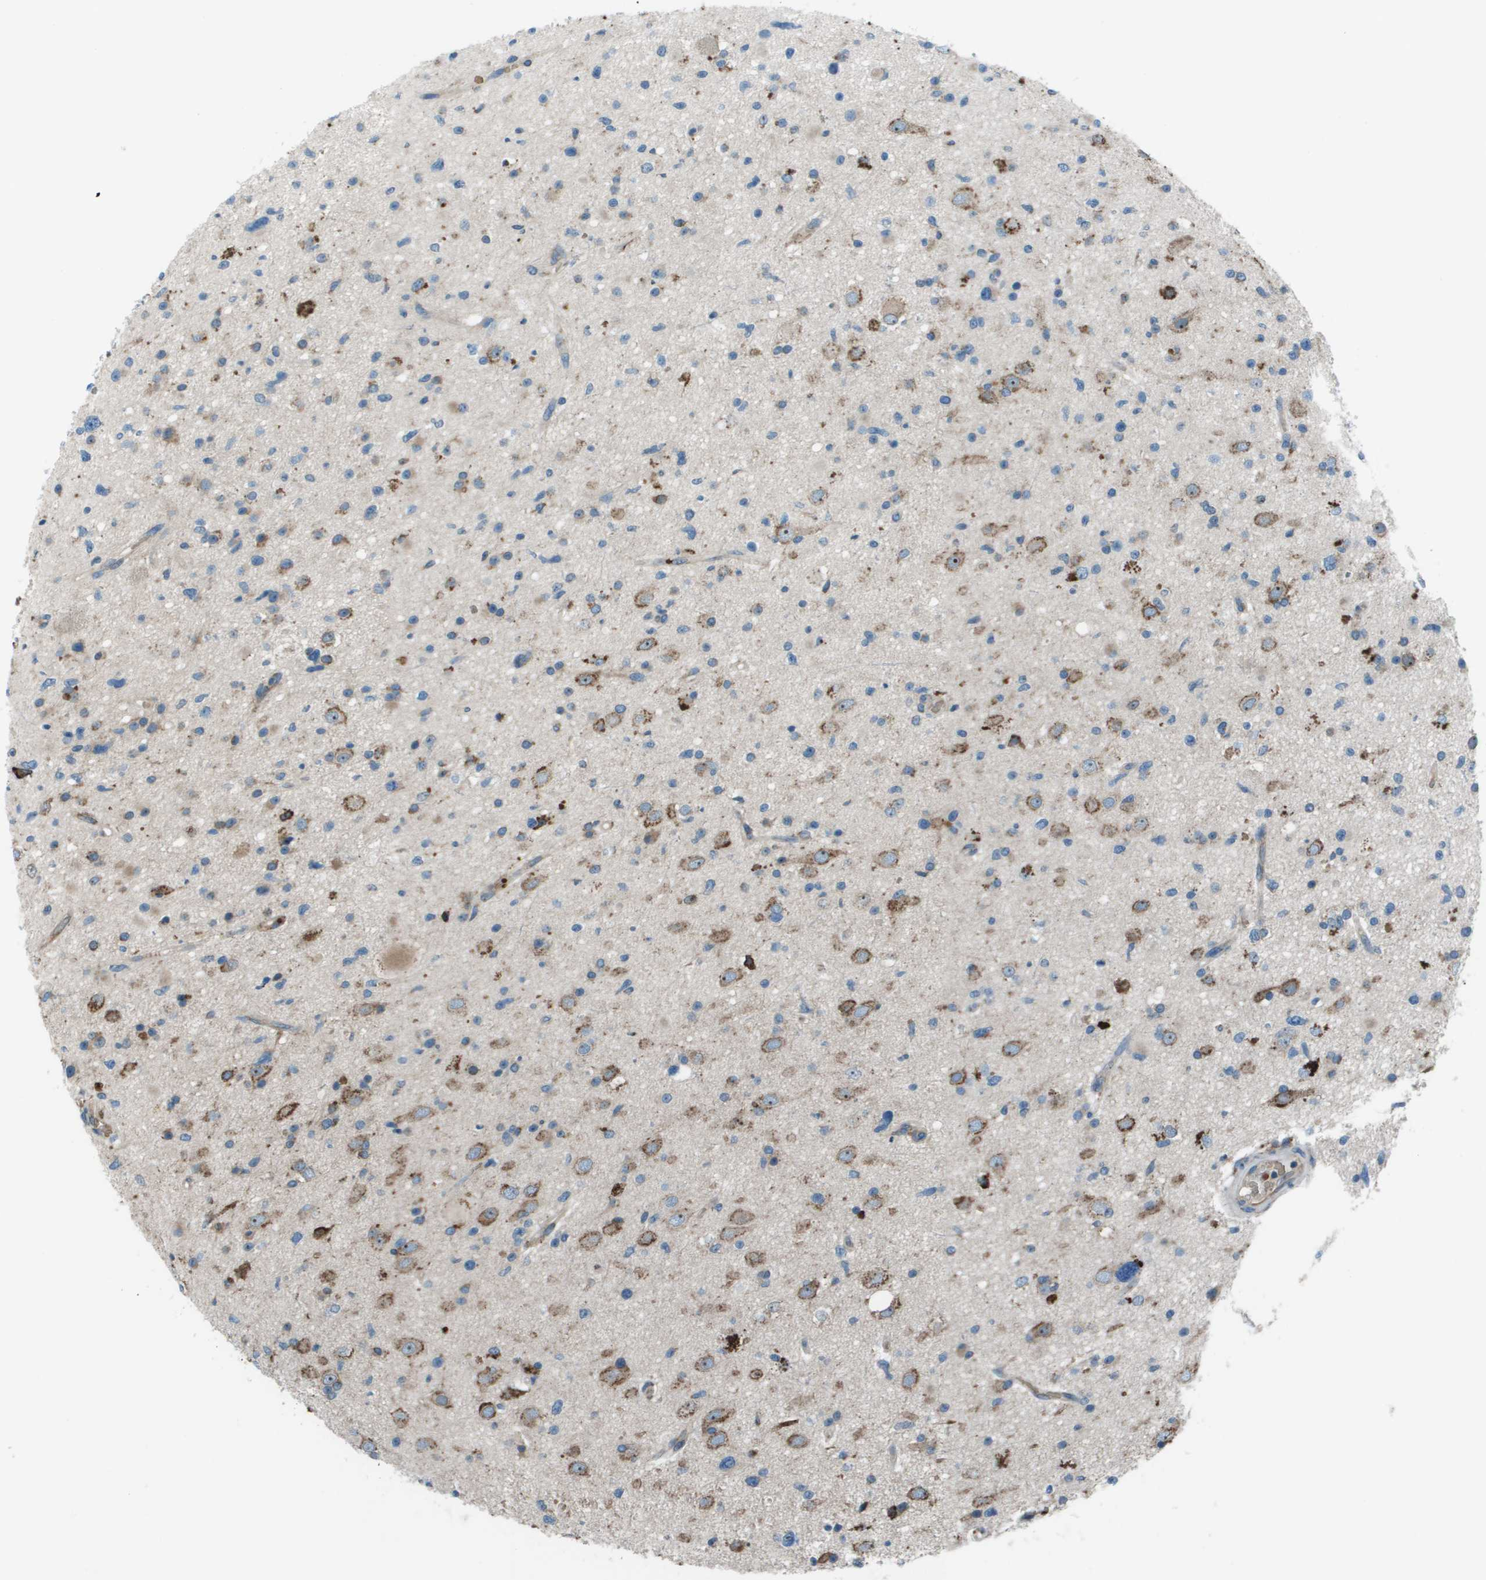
{"staining": {"intensity": "moderate", "quantity": "<25%", "location": "cytoplasmic/membranous"}, "tissue": "glioma", "cell_type": "Tumor cells", "image_type": "cancer", "snomed": [{"axis": "morphology", "description": "Glioma, malignant, High grade"}, {"axis": "topography", "description": "Brain"}], "caption": "Glioma was stained to show a protein in brown. There is low levels of moderate cytoplasmic/membranous staining in approximately <25% of tumor cells. The staining was performed using DAB (3,3'-diaminobenzidine) to visualize the protein expression in brown, while the nuclei were stained in blue with hematoxylin (Magnification: 20x).", "gene": "UTS2", "patient": {"sex": "male", "age": 33}}